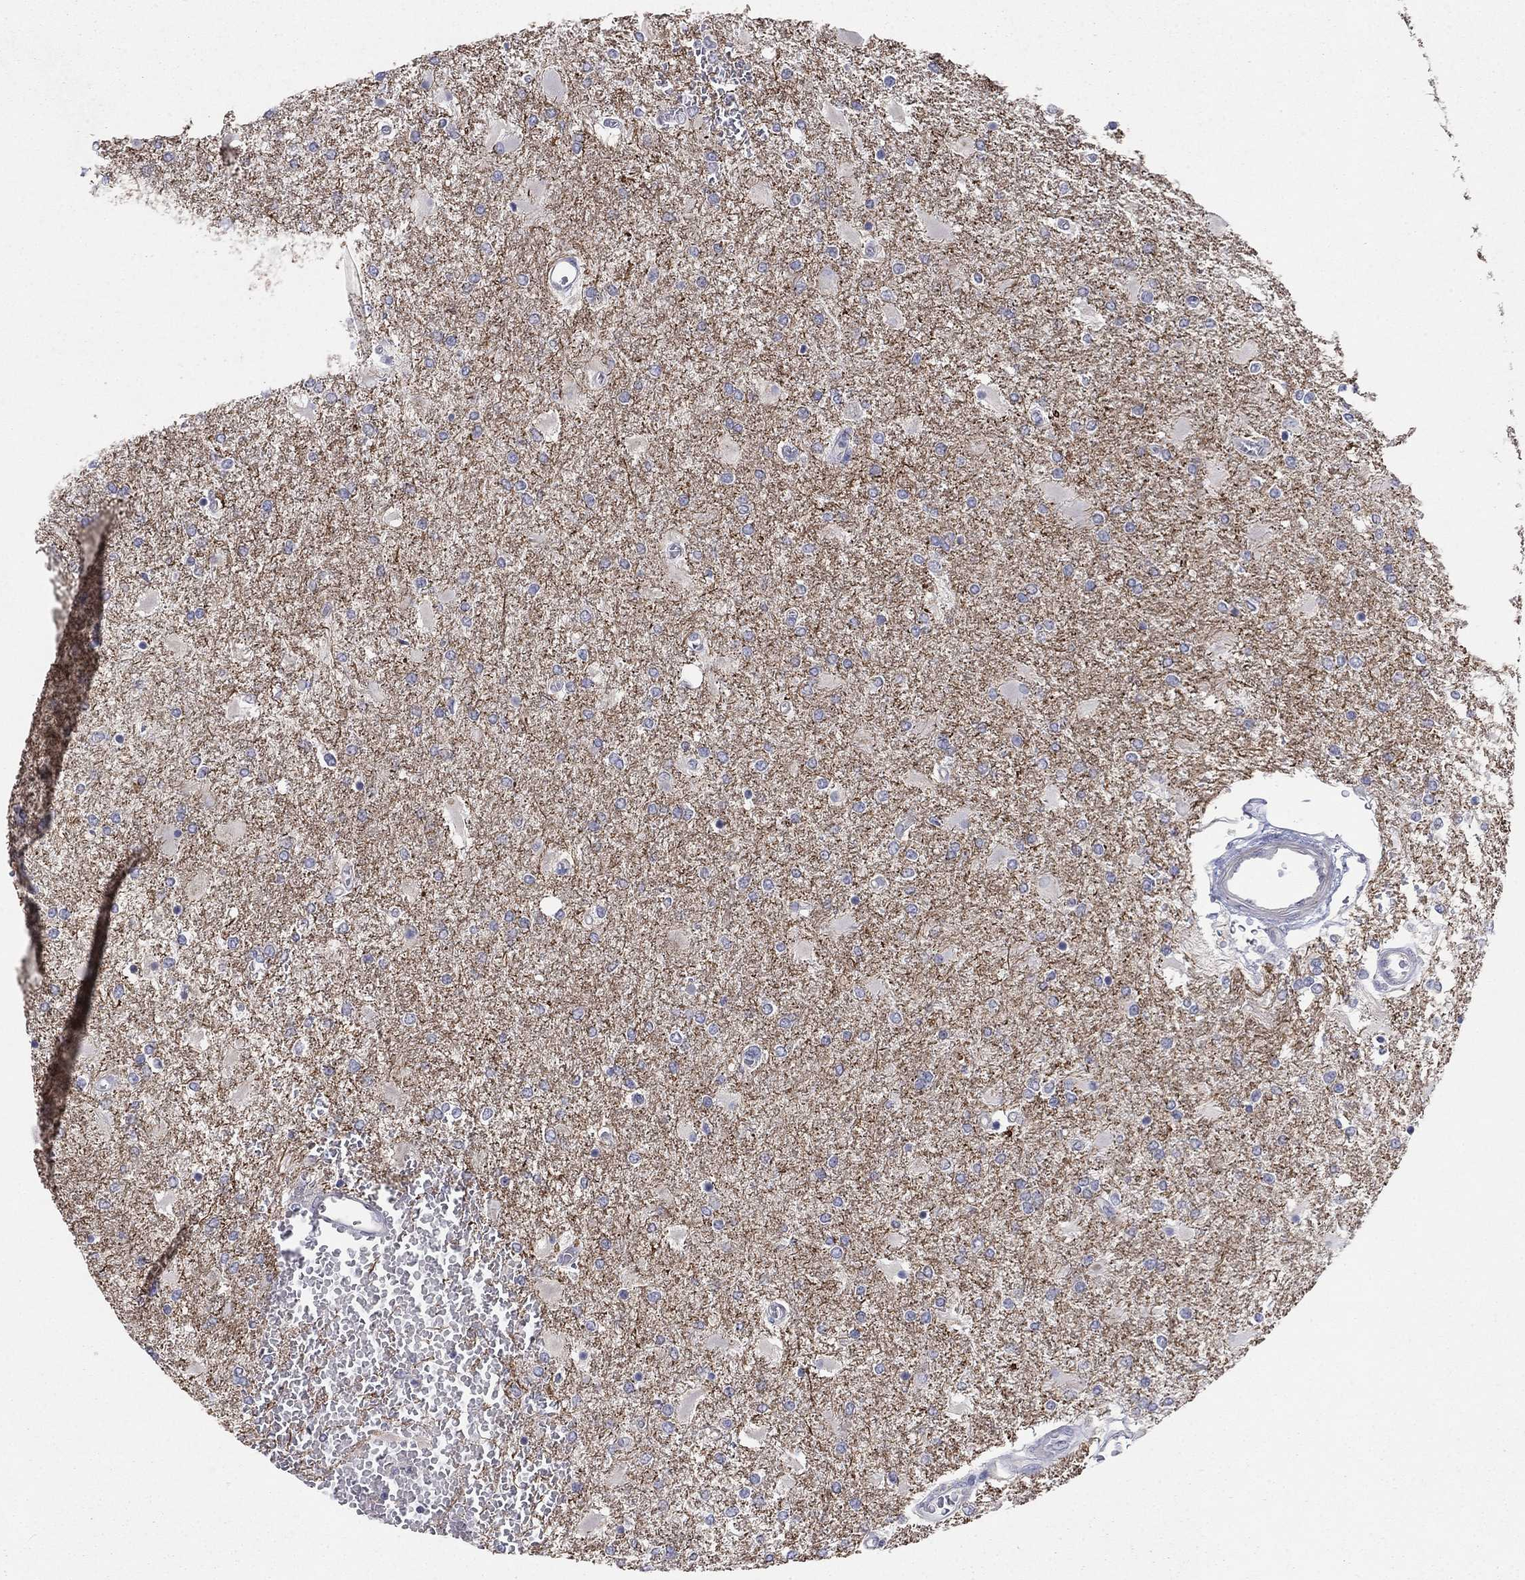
{"staining": {"intensity": "negative", "quantity": "none", "location": "none"}, "tissue": "glioma", "cell_type": "Tumor cells", "image_type": "cancer", "snomed": [{"axis": "morphology", "description": "Glioma, malignant, High grade"}, {"axis": "topography", "description": "Cerebral cortex"}], "caption": "DAB (3,3'-diaminobenzidine) immunohistochemical staining of human glioma exhibits no significant positivity in tumor cells.", "gene": "AMN1", "patient": {"sex": "male", "age": 79}}